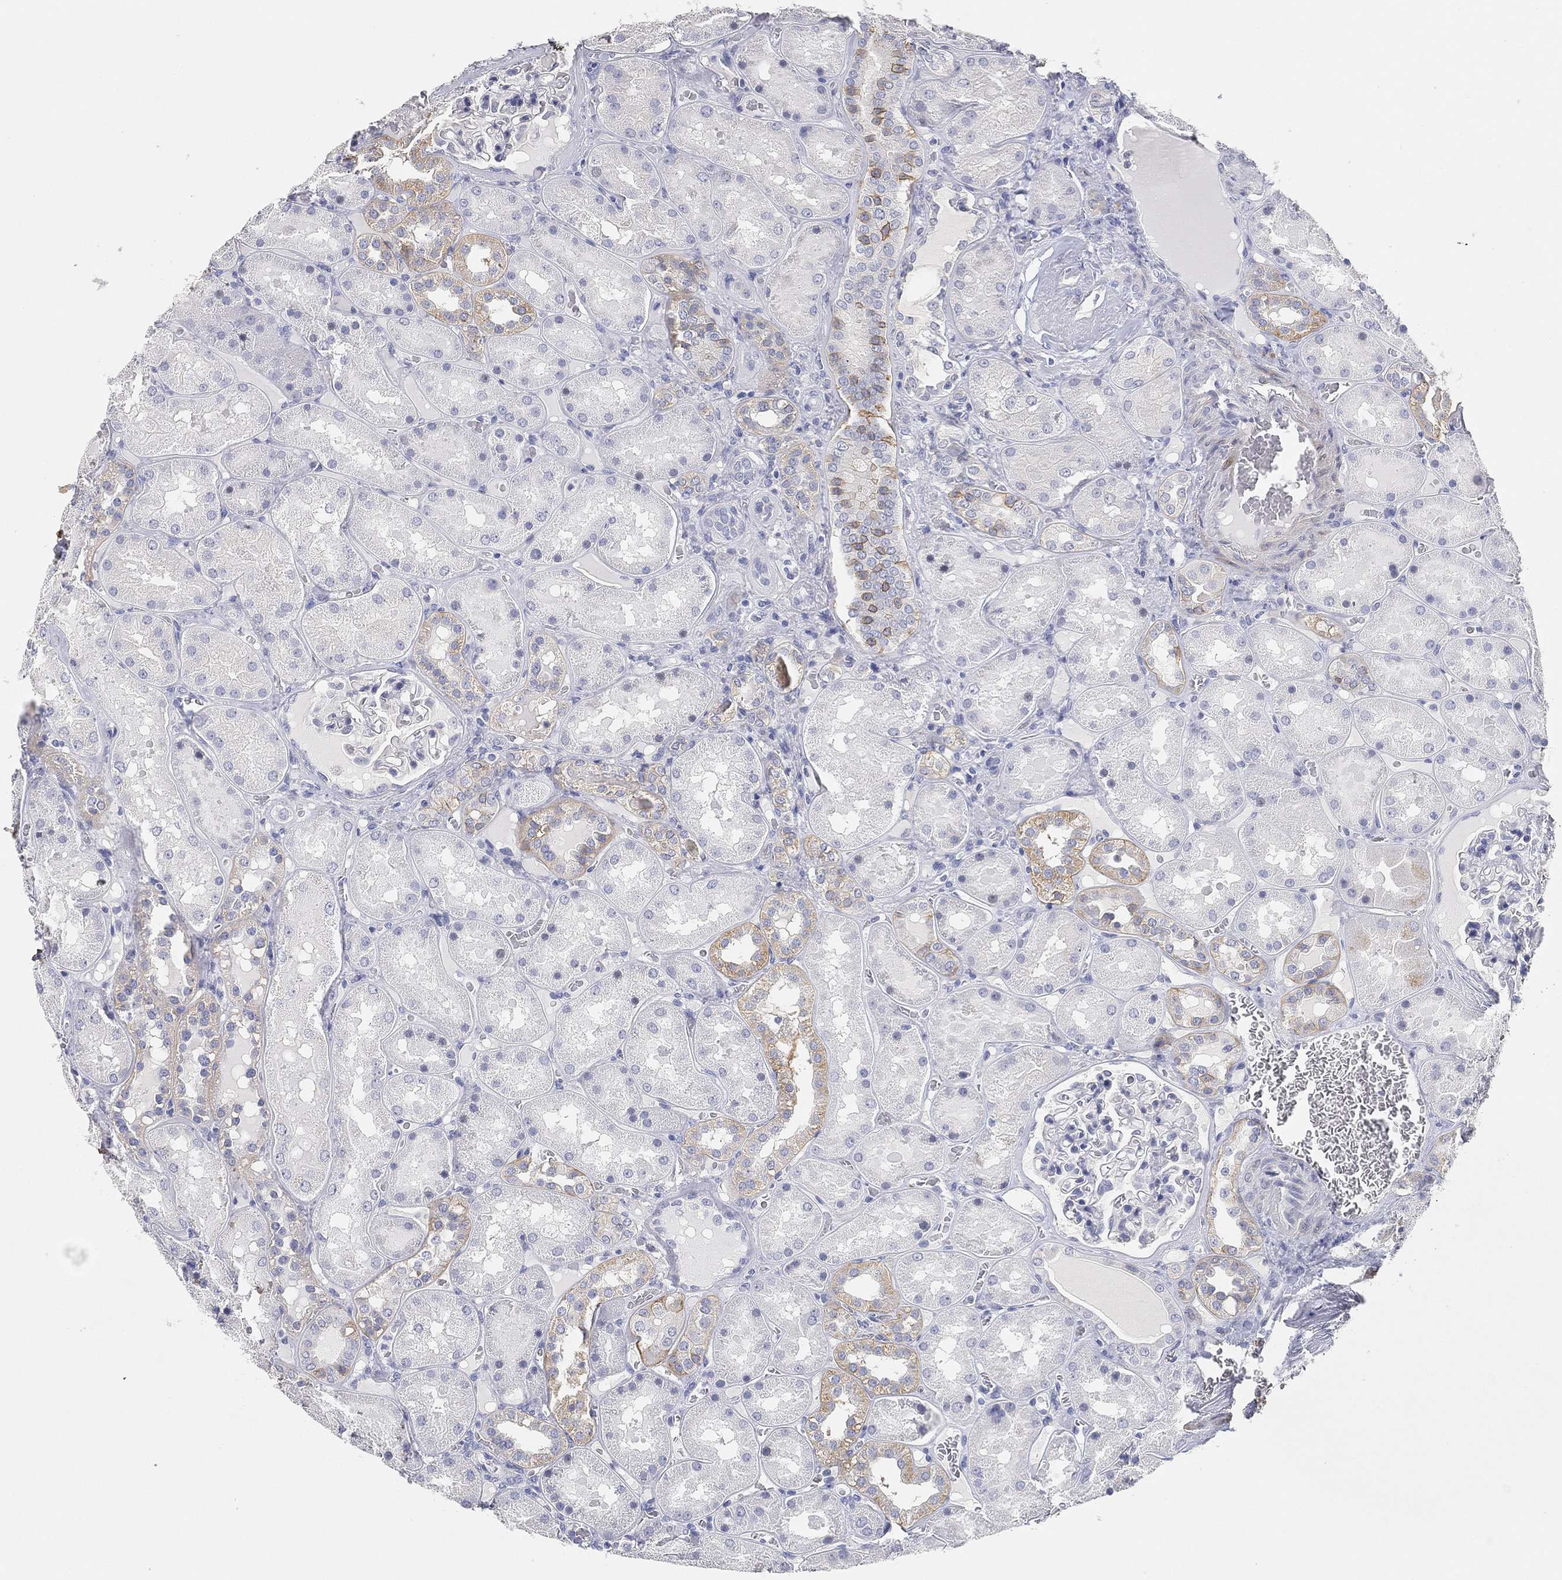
{"staining": {"intensity": "negative", "quantity": "none", "location": "none"}, "tissue": "kidney", "cell_type": "Cells in glomeruli", "image_type": "normal", "snomed": [{"axis": "morphology", "description": "Normal tissue, NOS"}, {"axis": "topography", "description": "Kidney"}], "caption": "Protein analysis of benign kidney displays no significant expression in cells in glomeruli. Brightfield microscopy of immunohistochemistry (IHC) stained with DAB (3,3'-diaminobenzidine) (brown) and hematoxylin (blue), captured at high magnification.", "gene": "FAM187B", "patient": {"sex": "male", "age": 73}}